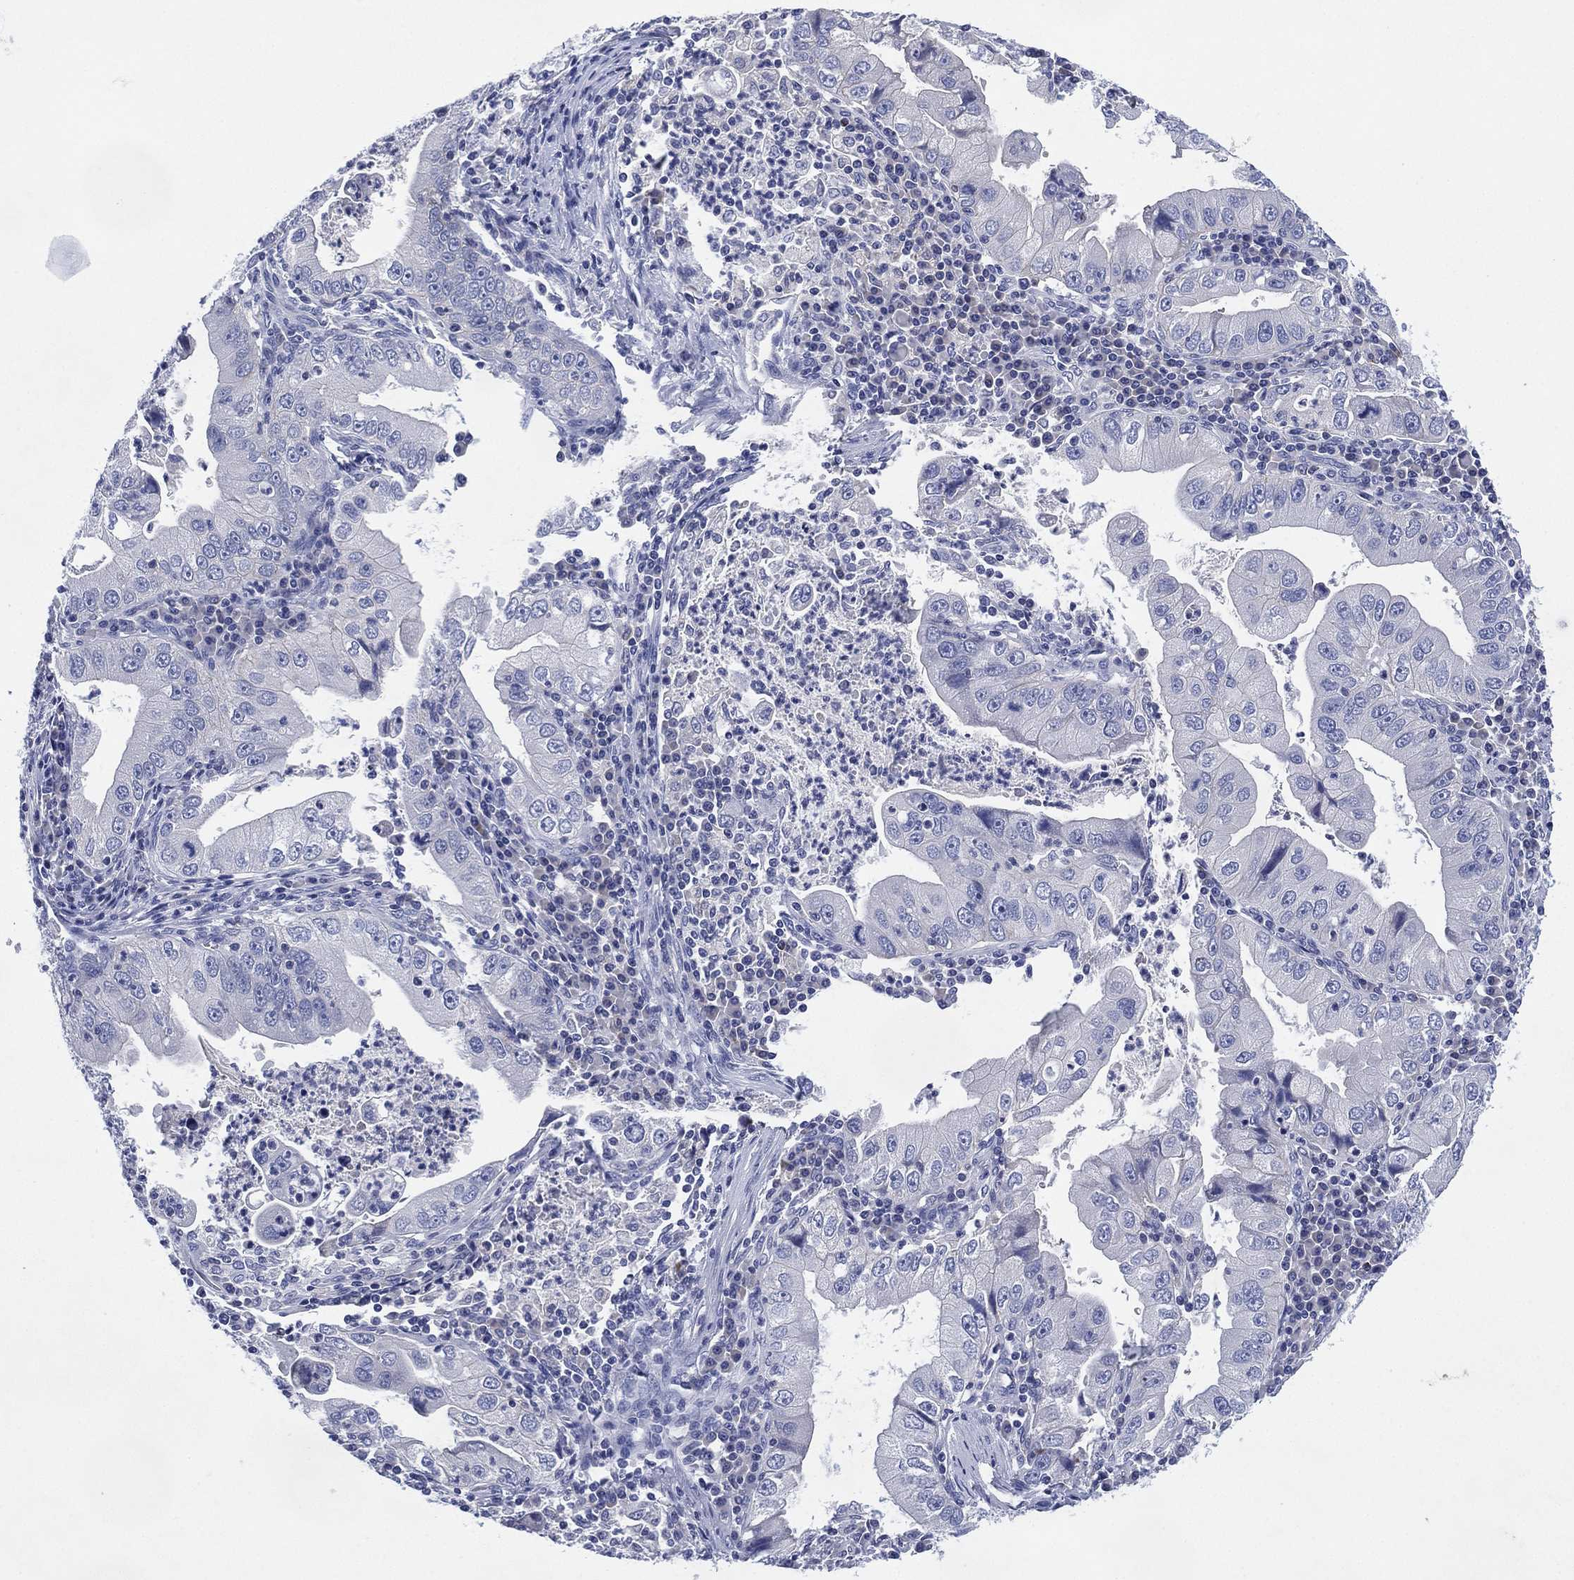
{"staining": {"intensity": "negative", "quantity": "none", "location": "none"}, "tissue": "stomach cancer", "cell_type": "Tumor cells", "image_type": "cancer", "snomed": [{"axis": "morphology", "description": "Adenocarcinoma, NOS"}, {"axis": "topography", "description": "Stomach"}], "caption": "IHC photomicrograph of neoplastic tissue: human adenocarcinoma (stomach) stained with DAB shows no significant protein expression in tumor cells. (Stains: DAB IHC with hematoxylin counter stain, Microscopy: brightfield microscopy at high magnification).", "gene": "CHRNA3", "patient": {"sex": "male", "age": 76}}